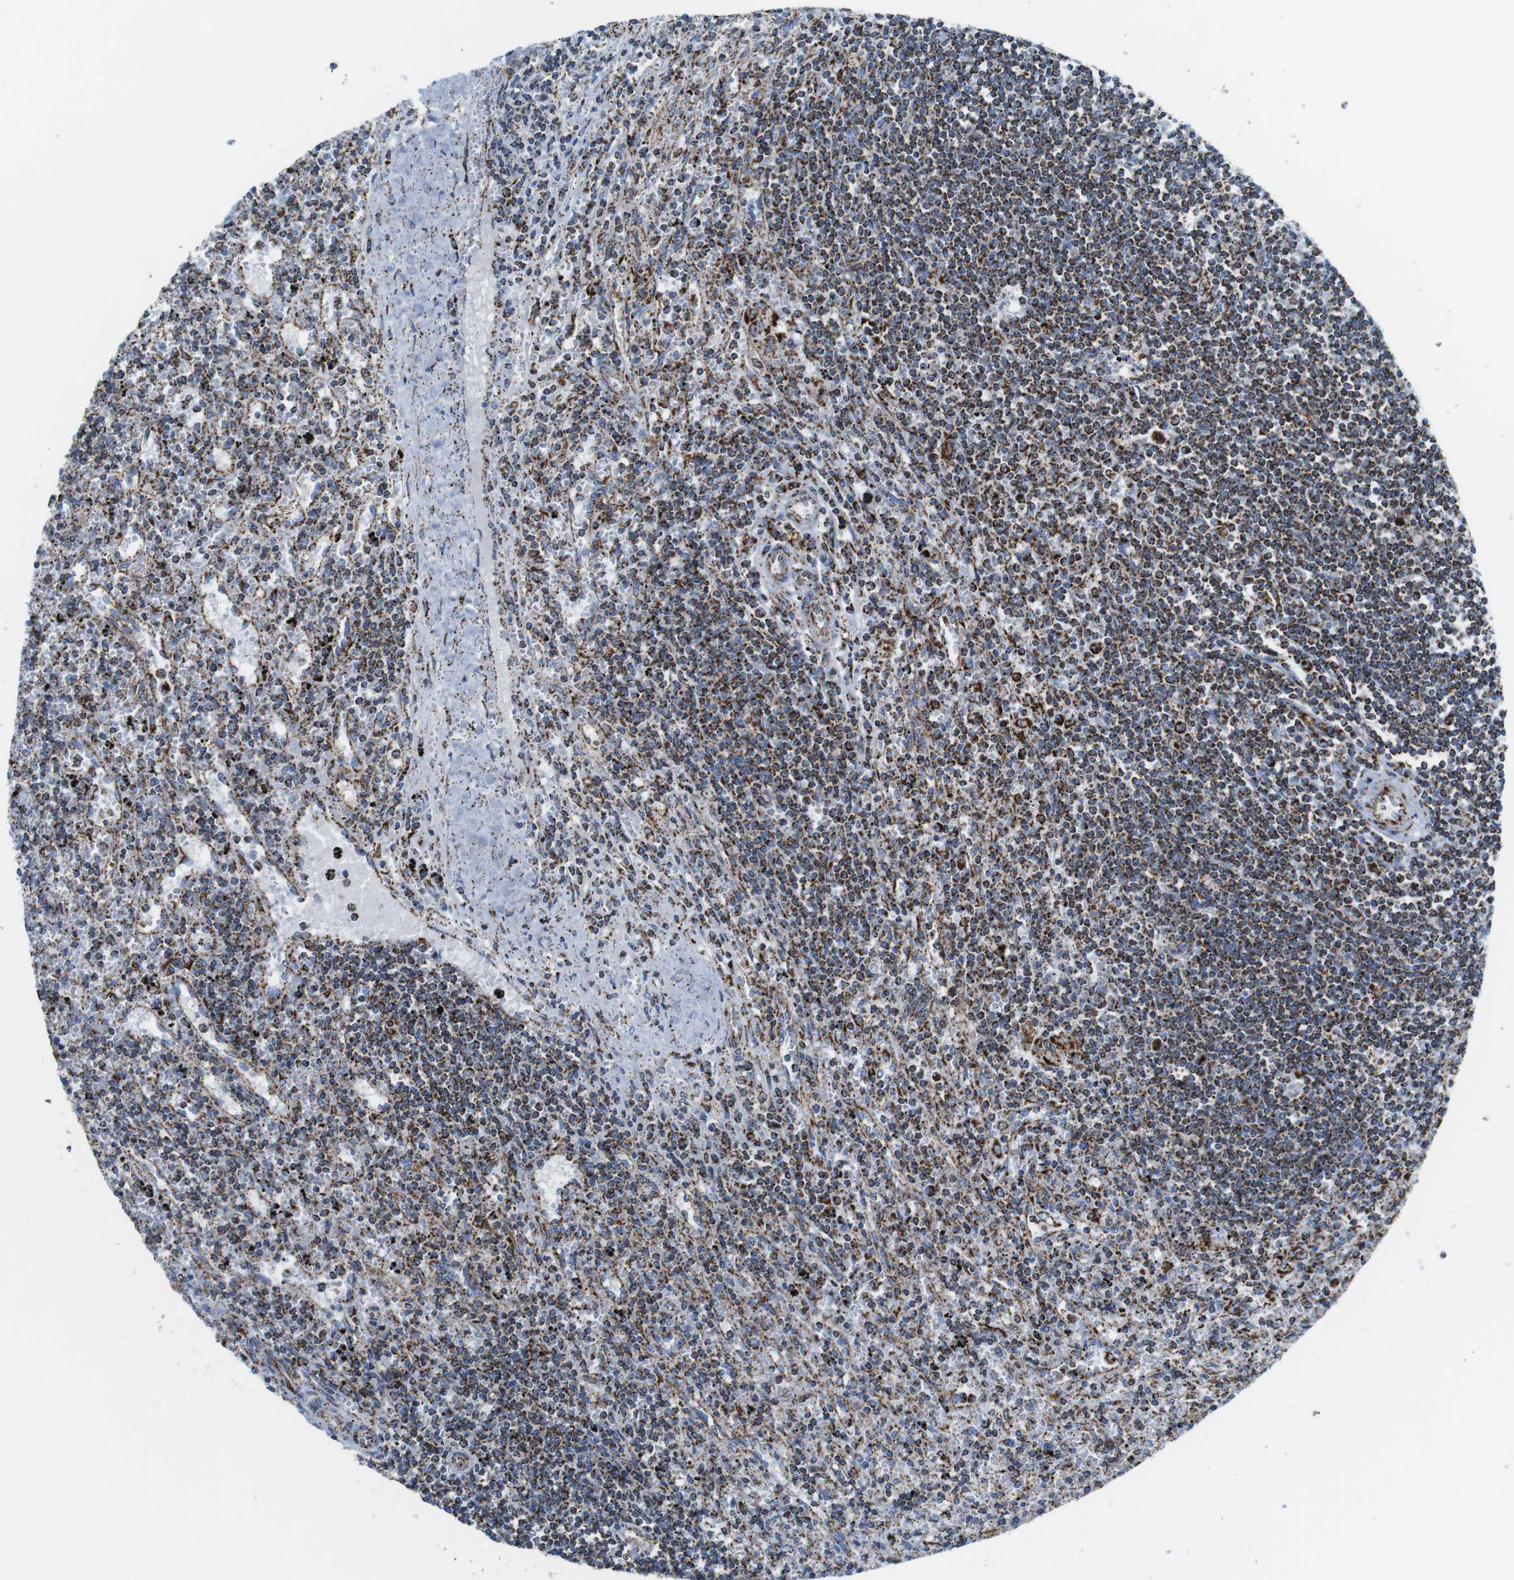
{"staining": {"intensity": "strong", "quantity": ">75%", "location": "cytoplasmic/membranous"}, "tissue": "lymphoma", "cell_type": "Tumor cells", "image_type": "cancer", "snomed": [{"axis": "morphology", "description": "Malignant lymphoma, non-Hodgkin's type, Low grade"}, {"axis": "topography", "description": "Spleen"}], "caption": "Strong cytoplasmic/membranous expression for a protein is seen in about >75% of tumor cells of malignant lymphoma, non-Hodgkin's type (low-grade) using IHC.", "gene": "ATP5PO", "patient": {"sex": "male", "age": 76}}